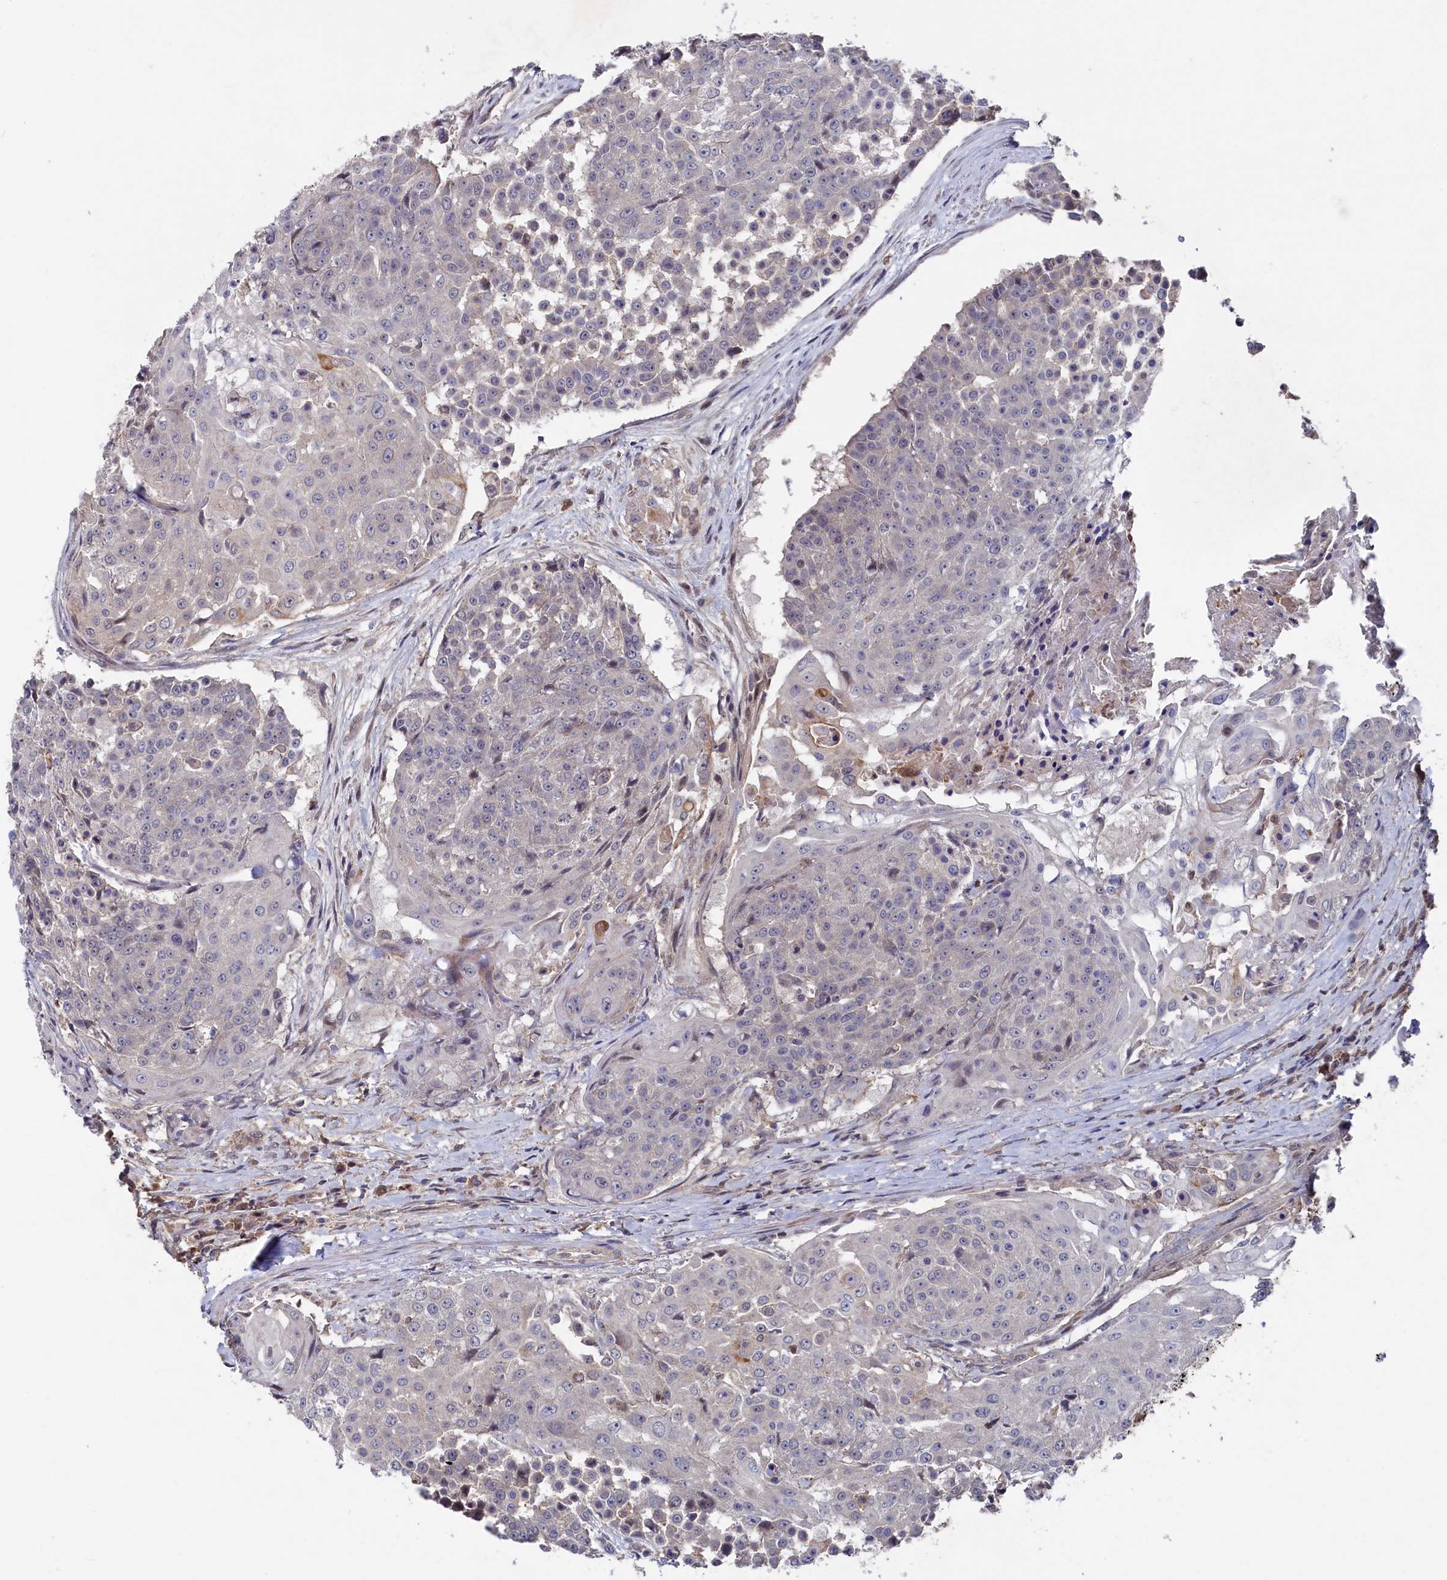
{"staining": {"intensity": "negative", "quantity": "none", "location": "none"}, "tissue": "urothelial cancer", "cell_type": "Tumor cells", "image_type": "cancer", "snomed": [{"axis": "morphology", "description": "Urothelial carcinoma, High grade"}, {"axis": "topography", "description": "Urinary bladder"}], "caption": "Tumor cells show no significant protein positivity in urothelial cancer.", "gene": "TMC5", "patient": {"sex": "female", "age": 63}}